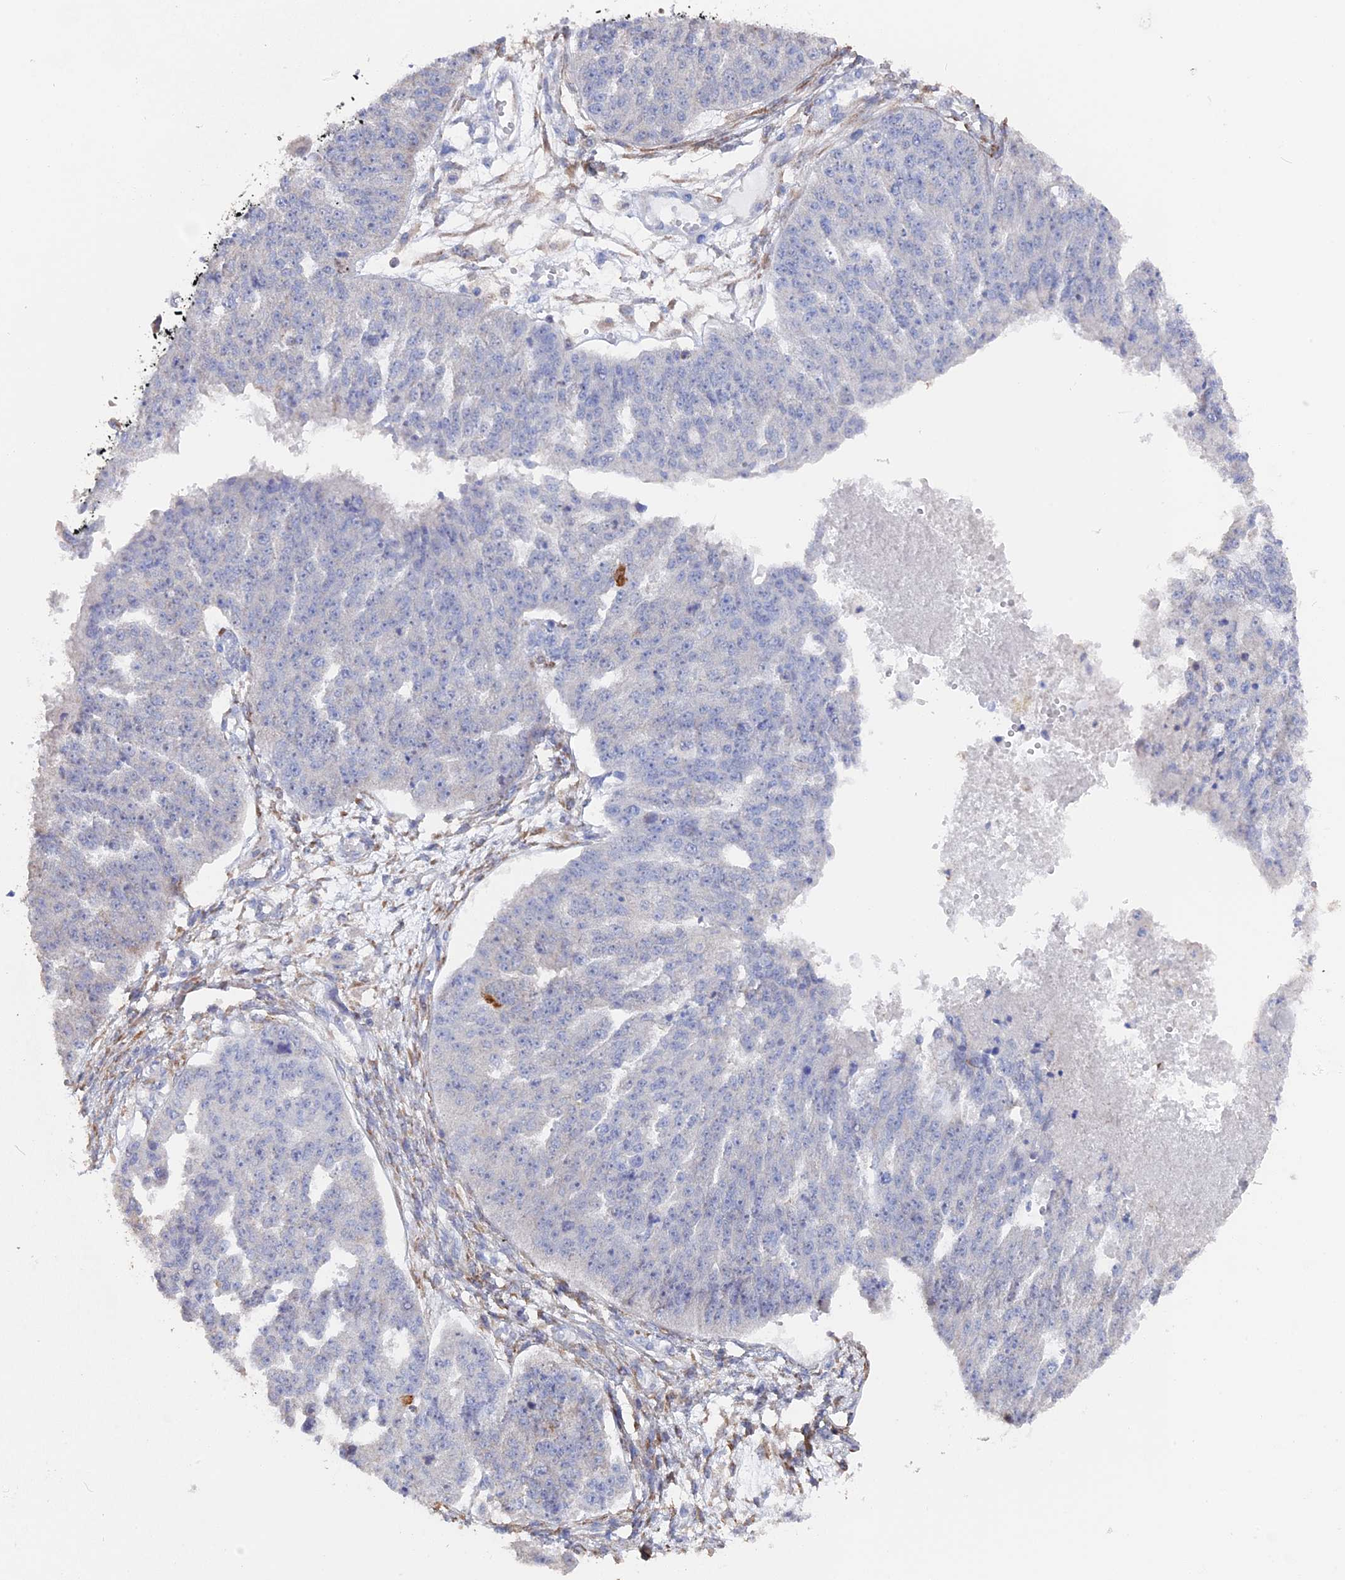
{"staining": {"intensity": "negative", "quantity": "none", "location": "none"}, "tissue": "ovarian cancer", "cell_type": "Tumor cells", "image_type": "cancer", "snomed": [{"axis": "morphology", "description": "Cystadenocarcinoma, serous, NOS"}, {"axis": "topography", "description": "Ovary"}], "caption": "Immunohistochemistry (IHC) of serous cystadenocarcinoma (ovarian) displays no positivity in tumor cells. (DAB (3,3'-diaminobenzidine) immunohistochemistry visualized using brightfield microscopy, high magnification).", "gene": "SEMG2", "patient": {"sex": "female", "age": 58}}